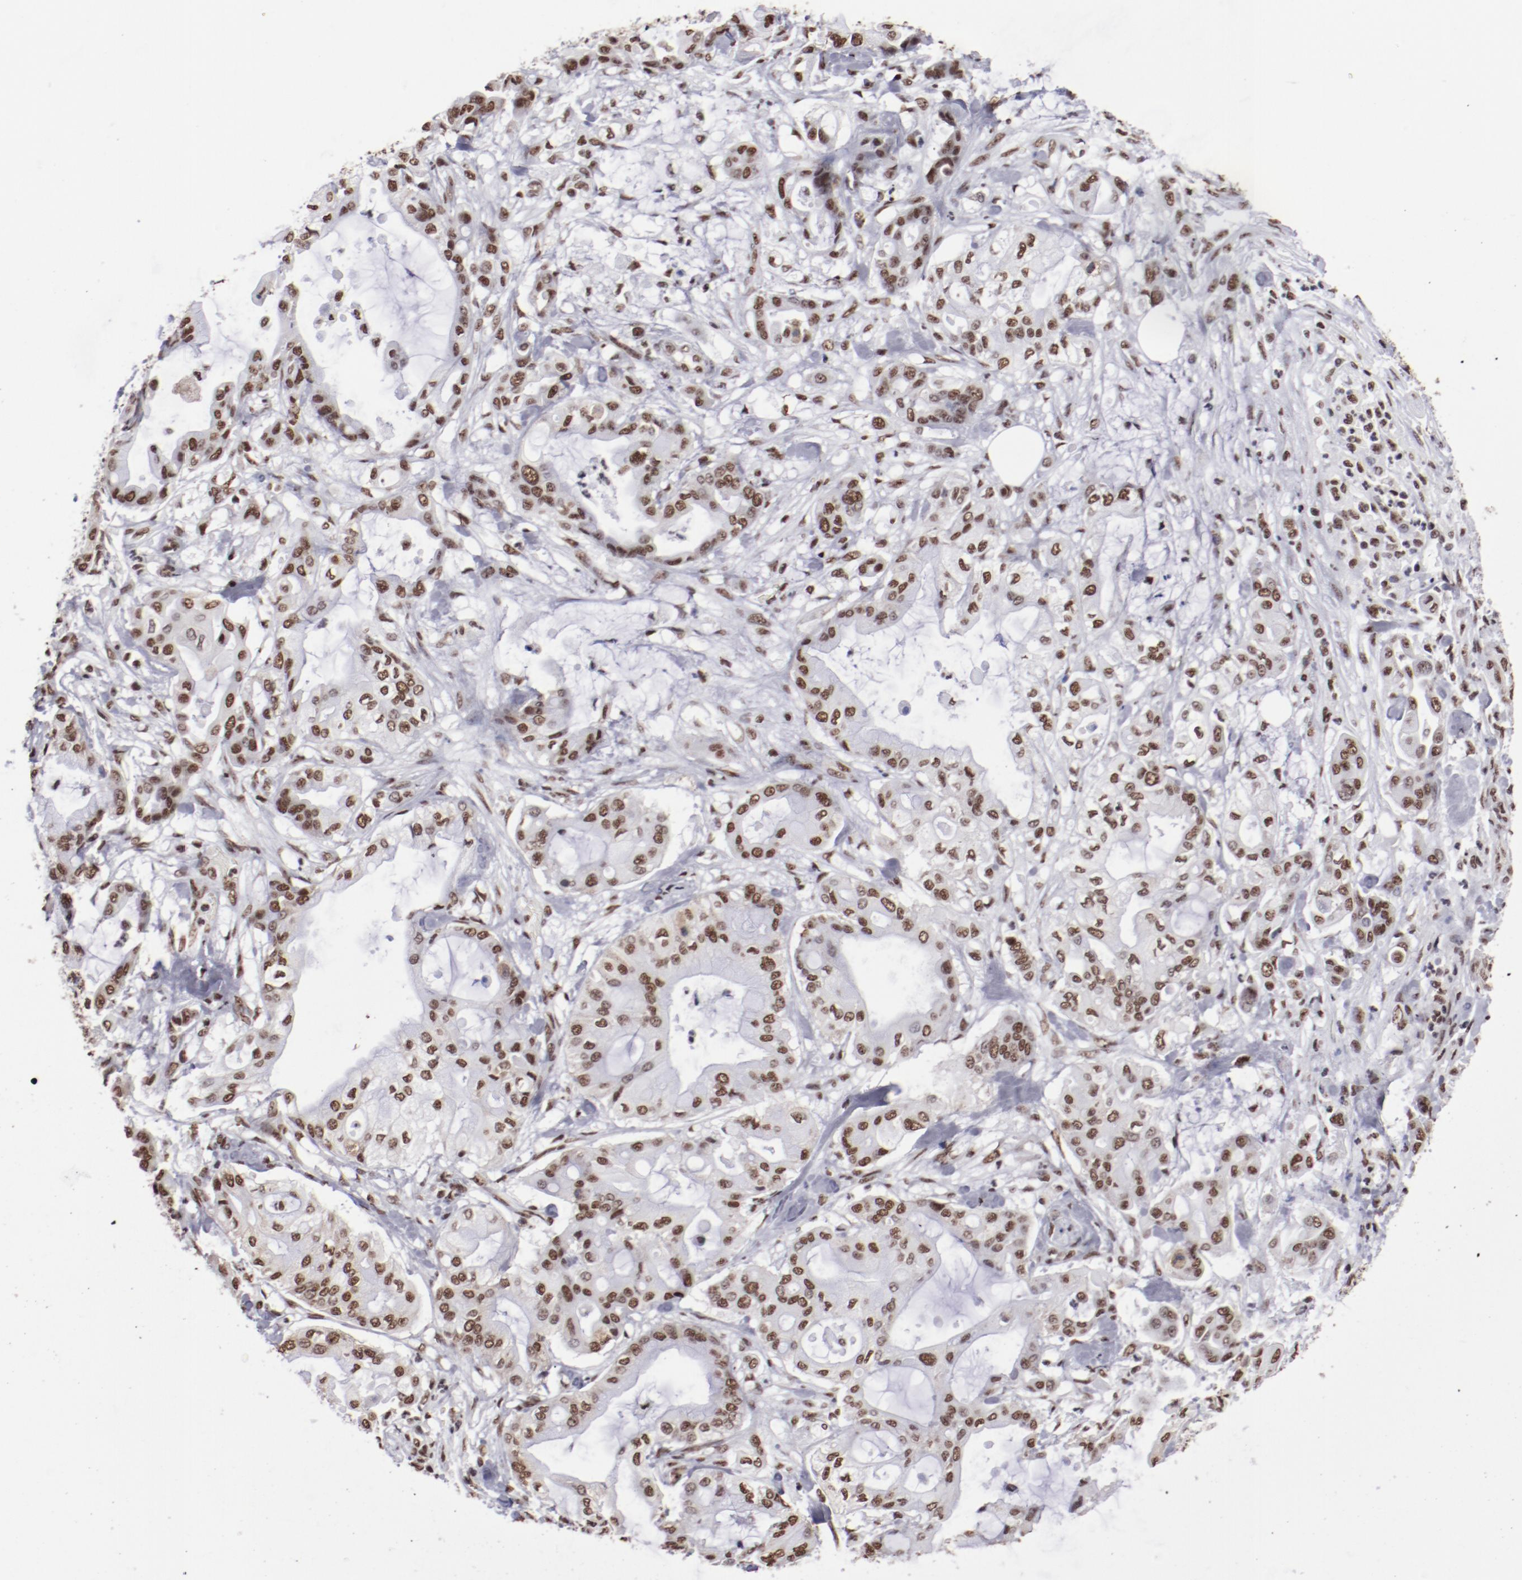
{"staining": {"intensity": "moderate", "quantity": ">75%", "location": "nuclear"}, "tissue": "pancreatic cancer", "cell_type": "Tumor cells", "image_type": "cancer", "snomed": [{"axis": "morphology", "description": "Adenocarcinoma, NOS"}, {"axis": "morphology", "description": "Adenocarcinoma, metastatic, NOS"}, {"axis": "topography", "description": "Lymph node"}, {"axis": "topography", "description": "Pancreas"}, {"axis": "topography", "description": "Duodenum"}], "caption": "DAB immunohistochemical staining of pancreatic cancer (metastatic adenocarcinoma) demonstrates moderate nuclear protein positivity in approximately >75% of tumor cells.", "gene": "HNRNPA2B1", "patient": {"sex": "female", "age": 64}}